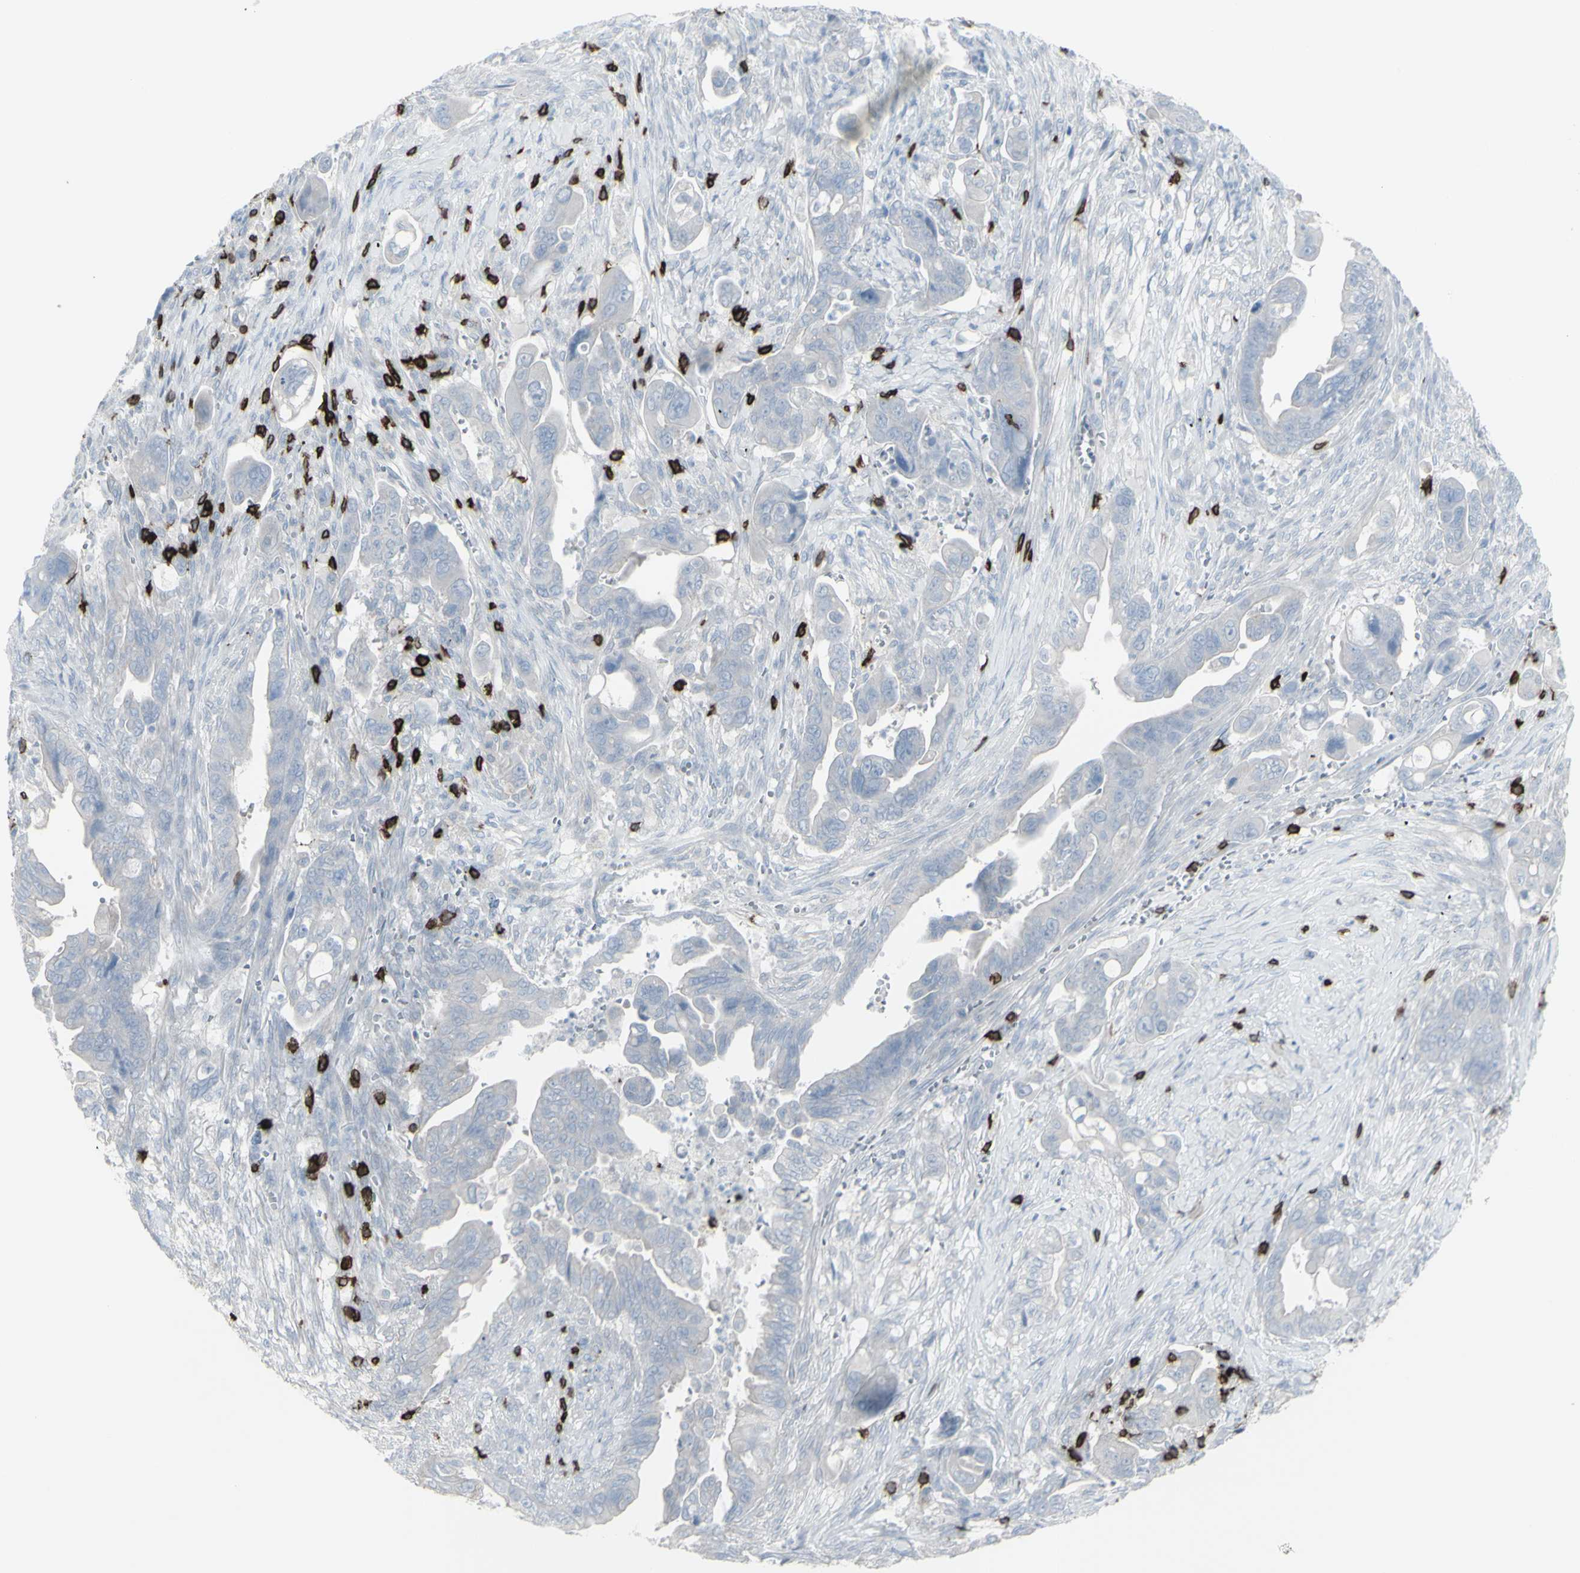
{"staining": {"intensity": "negative", "quantity": "none", "location": "none"}, "tissue": "pancreatic cancer", "cell_type": "Tumor cells", "image_type": "cancer", "snomed": [{"axis": "morphology", "description": "Adenocarcinoma, NOS"}, {"axis": "topography", "description": "Pancreas"}], "caption": "Immunohistochemical staining of human adenocarcinoma (pancreatic) reveals no significant staining in tumor cells.", "gene": "CD247", "patient": {"sex": "male", "age": 70}}